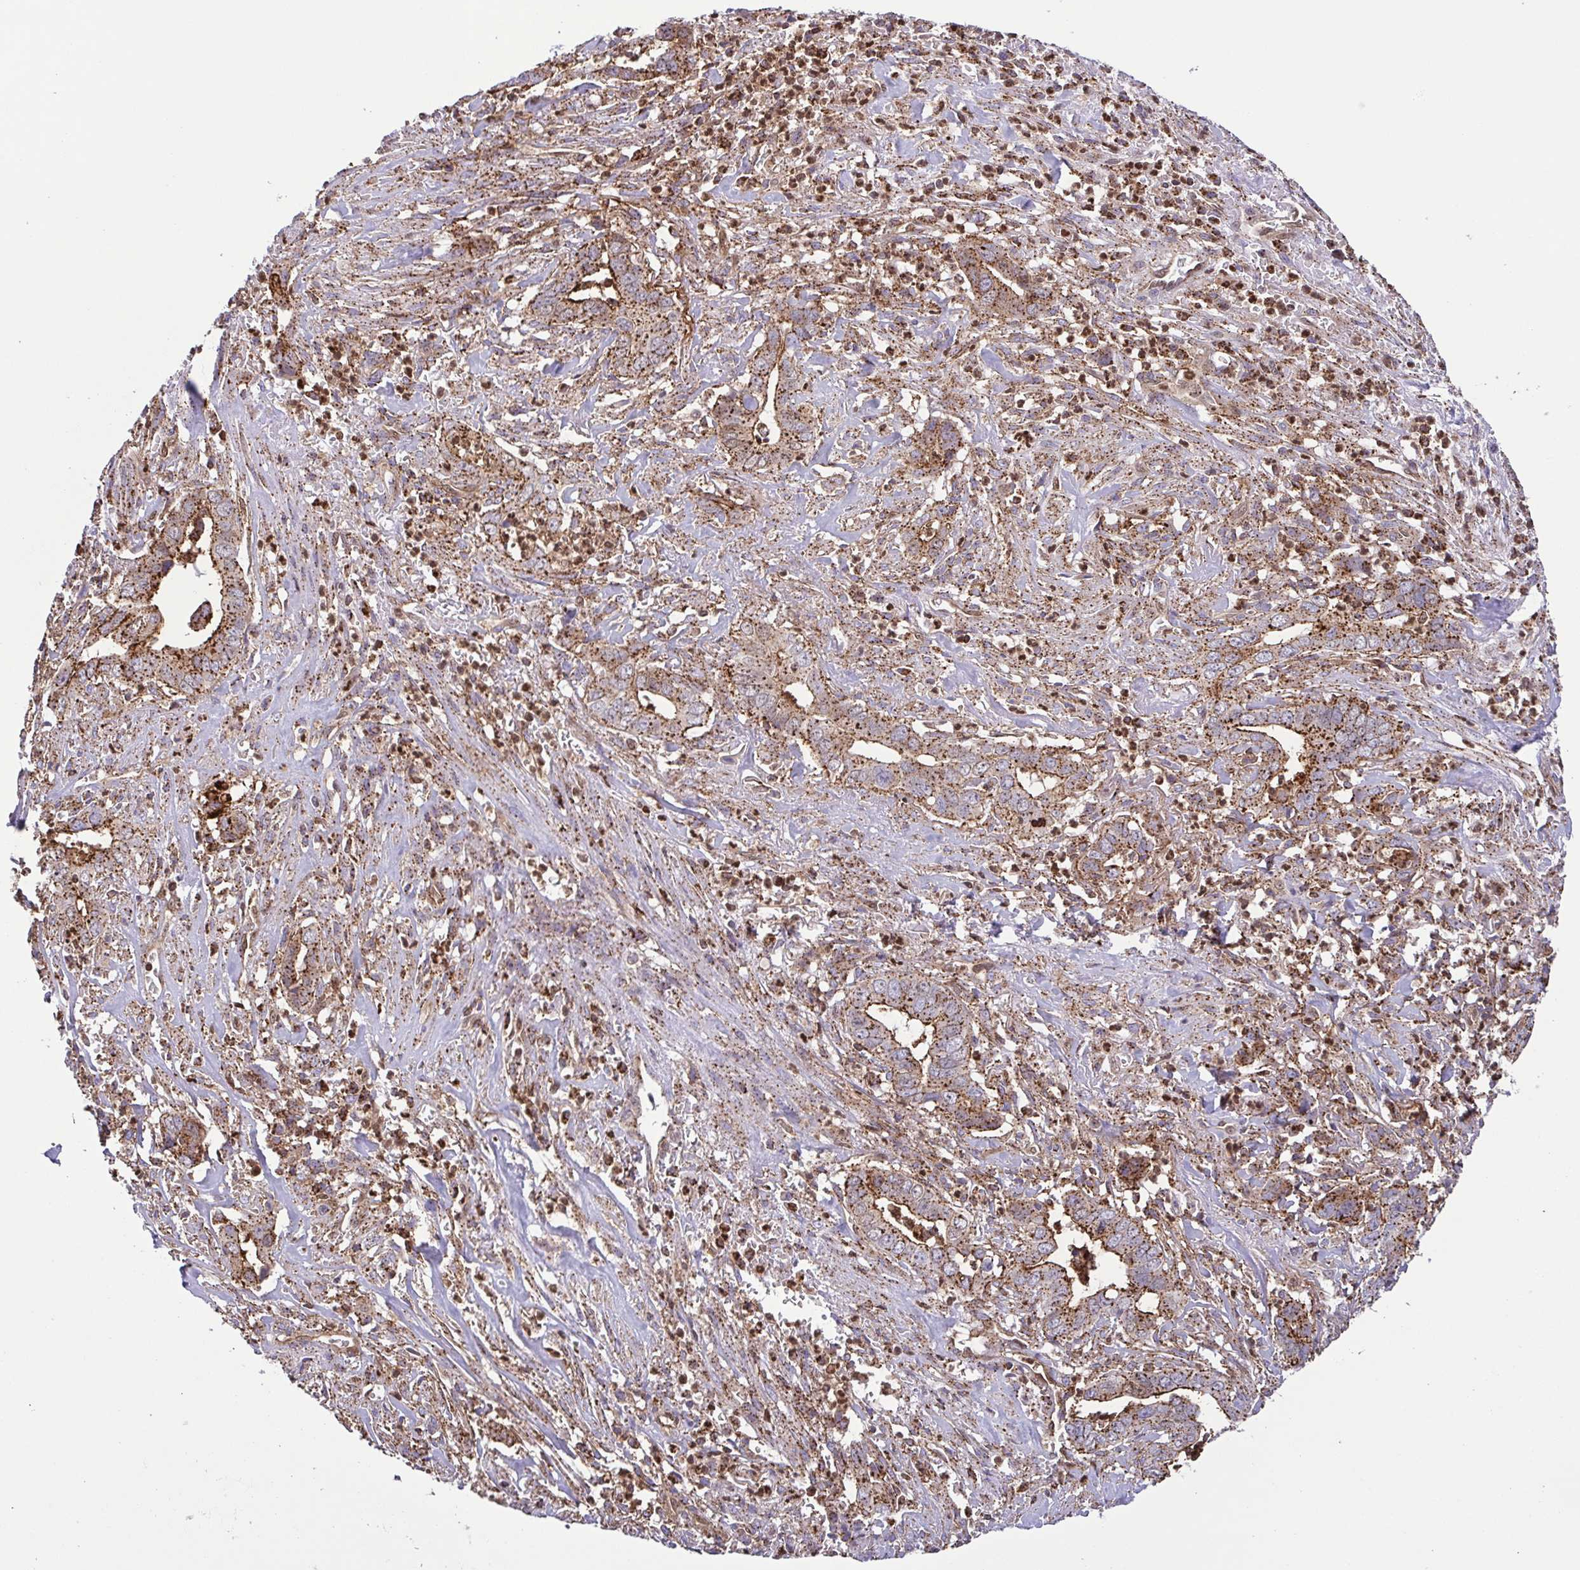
{"staining": {"intensity": "moderate", "quantity": ">75%", "location": "cytoplasmic/membranous"}, "tissue": "liver cancer", "cell_type": "Tumor cells", "image_type": "cancer", "snomed": [{"axis": "morphology", "description": "Cholangiocarcinoma"}, {"axis": "topography", "description": "Liver"}], "caption": "Protein expression analysis of liver cholangiocarcinoma shows moderate cytoplasmic/membranous expression in about >75% of tumor cells. The protein of interest is shown in brown color, while the nuclei are stained blue.", "gene": "CHMP1B", "patient": {"sex": "female", "age": 79}}